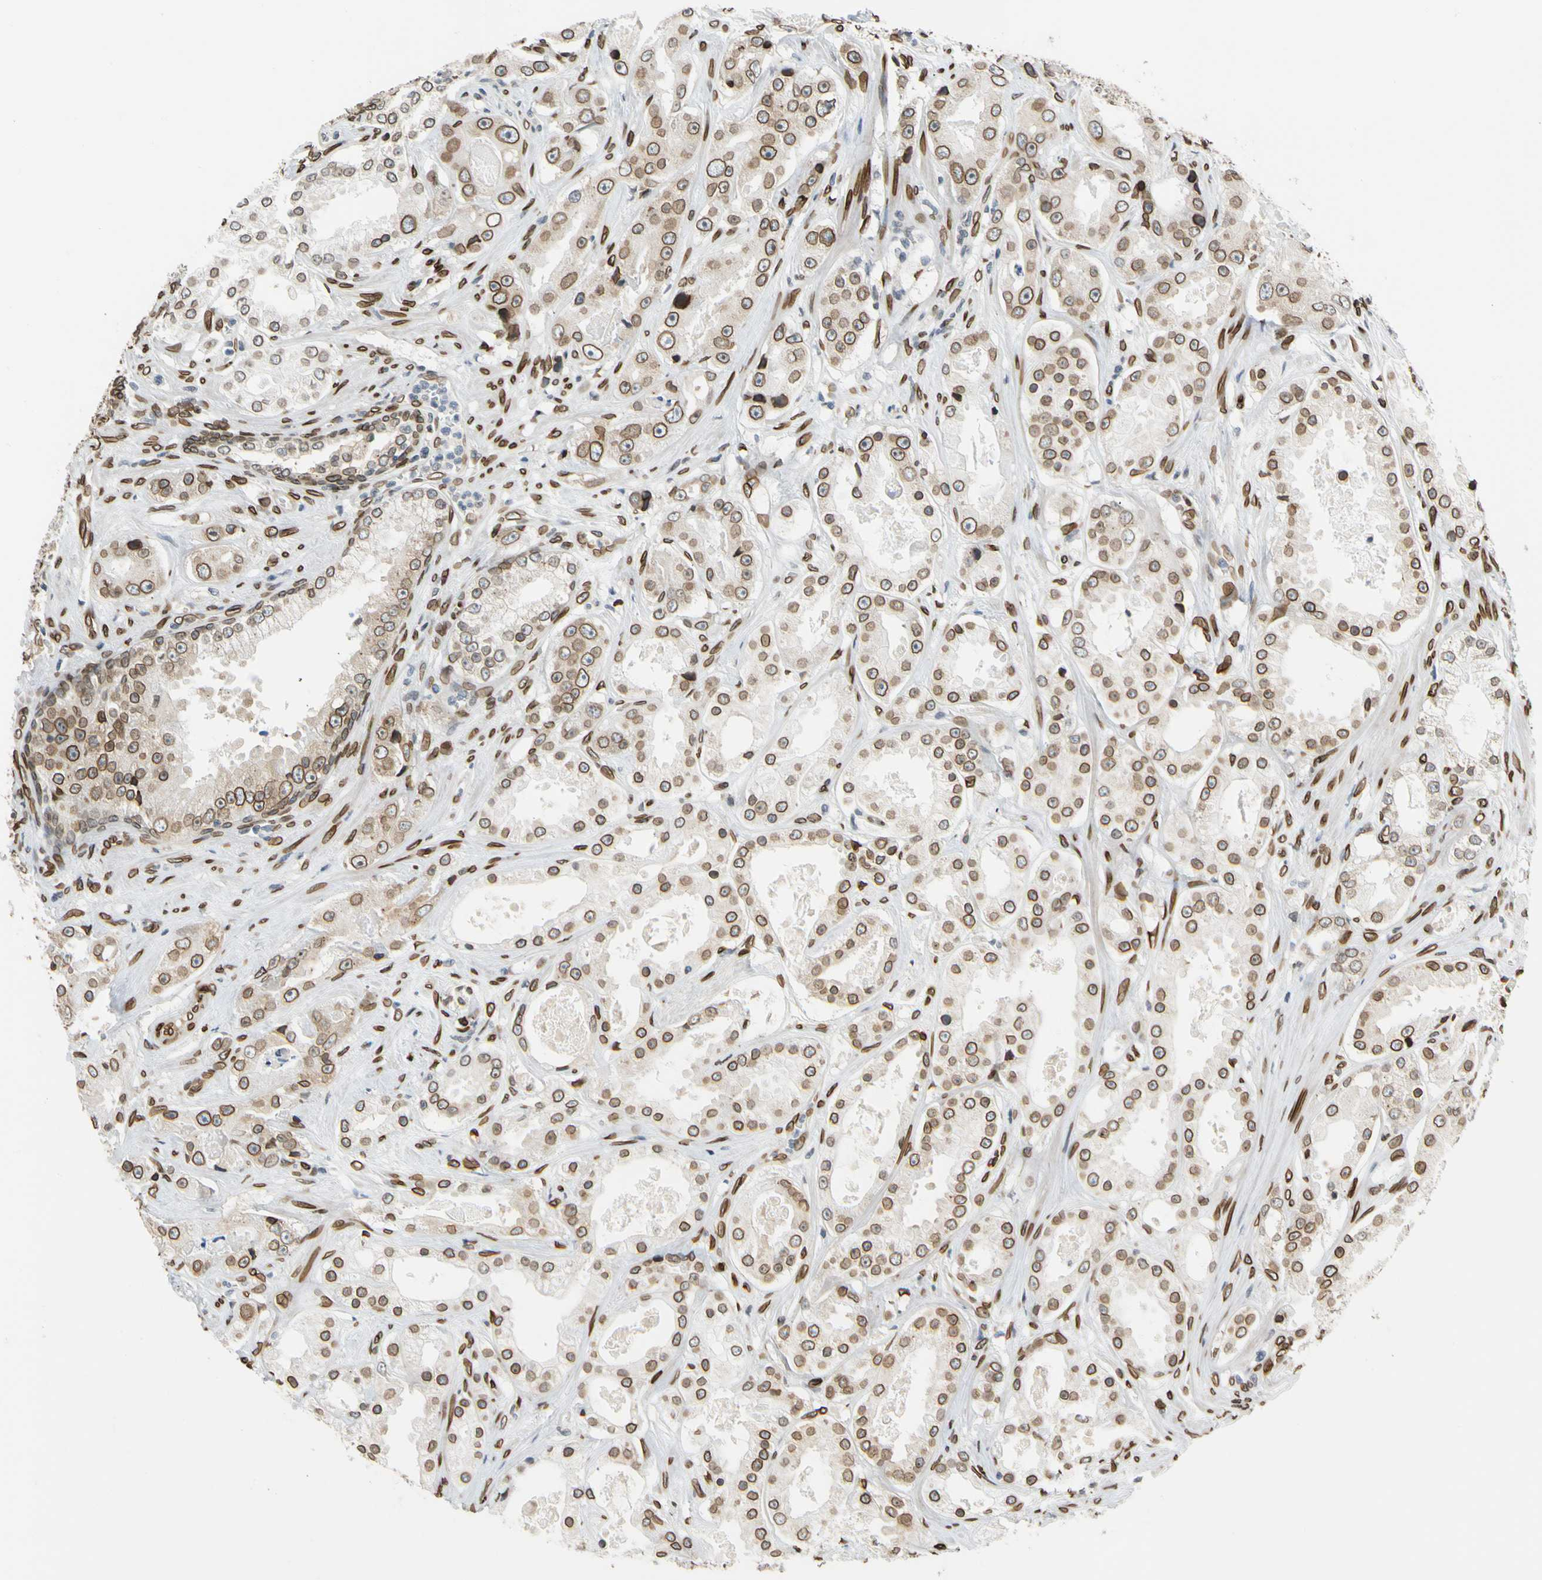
{"staining": {"intensity": "moderate", "quantity": ">75%", "location": "cytoplasmic/membranous,nuclear"}, "tissue": "prostate cancer", "cell_type": "Tumor cells", "image_type": "cancer", "snomed": [{"axis": "morphology", "description": "Adenocarcinoma, High grade"}, {"axis": "topography", "description": "Prostate"}], "caption": "DAB immunohistochemical staining of human prostate cancer (adenocarcinoma (high-grade)) shows moderate cytoplasmic/membranous and nuclear protein expression in approximately >75% of tumor cells. (Stains: DAB in brown, nuclei in blue, Microscopy: brightfield microscopy at high magnification).", "gene": "SUN1", "patient": {"sex": "male", "age": 73}}